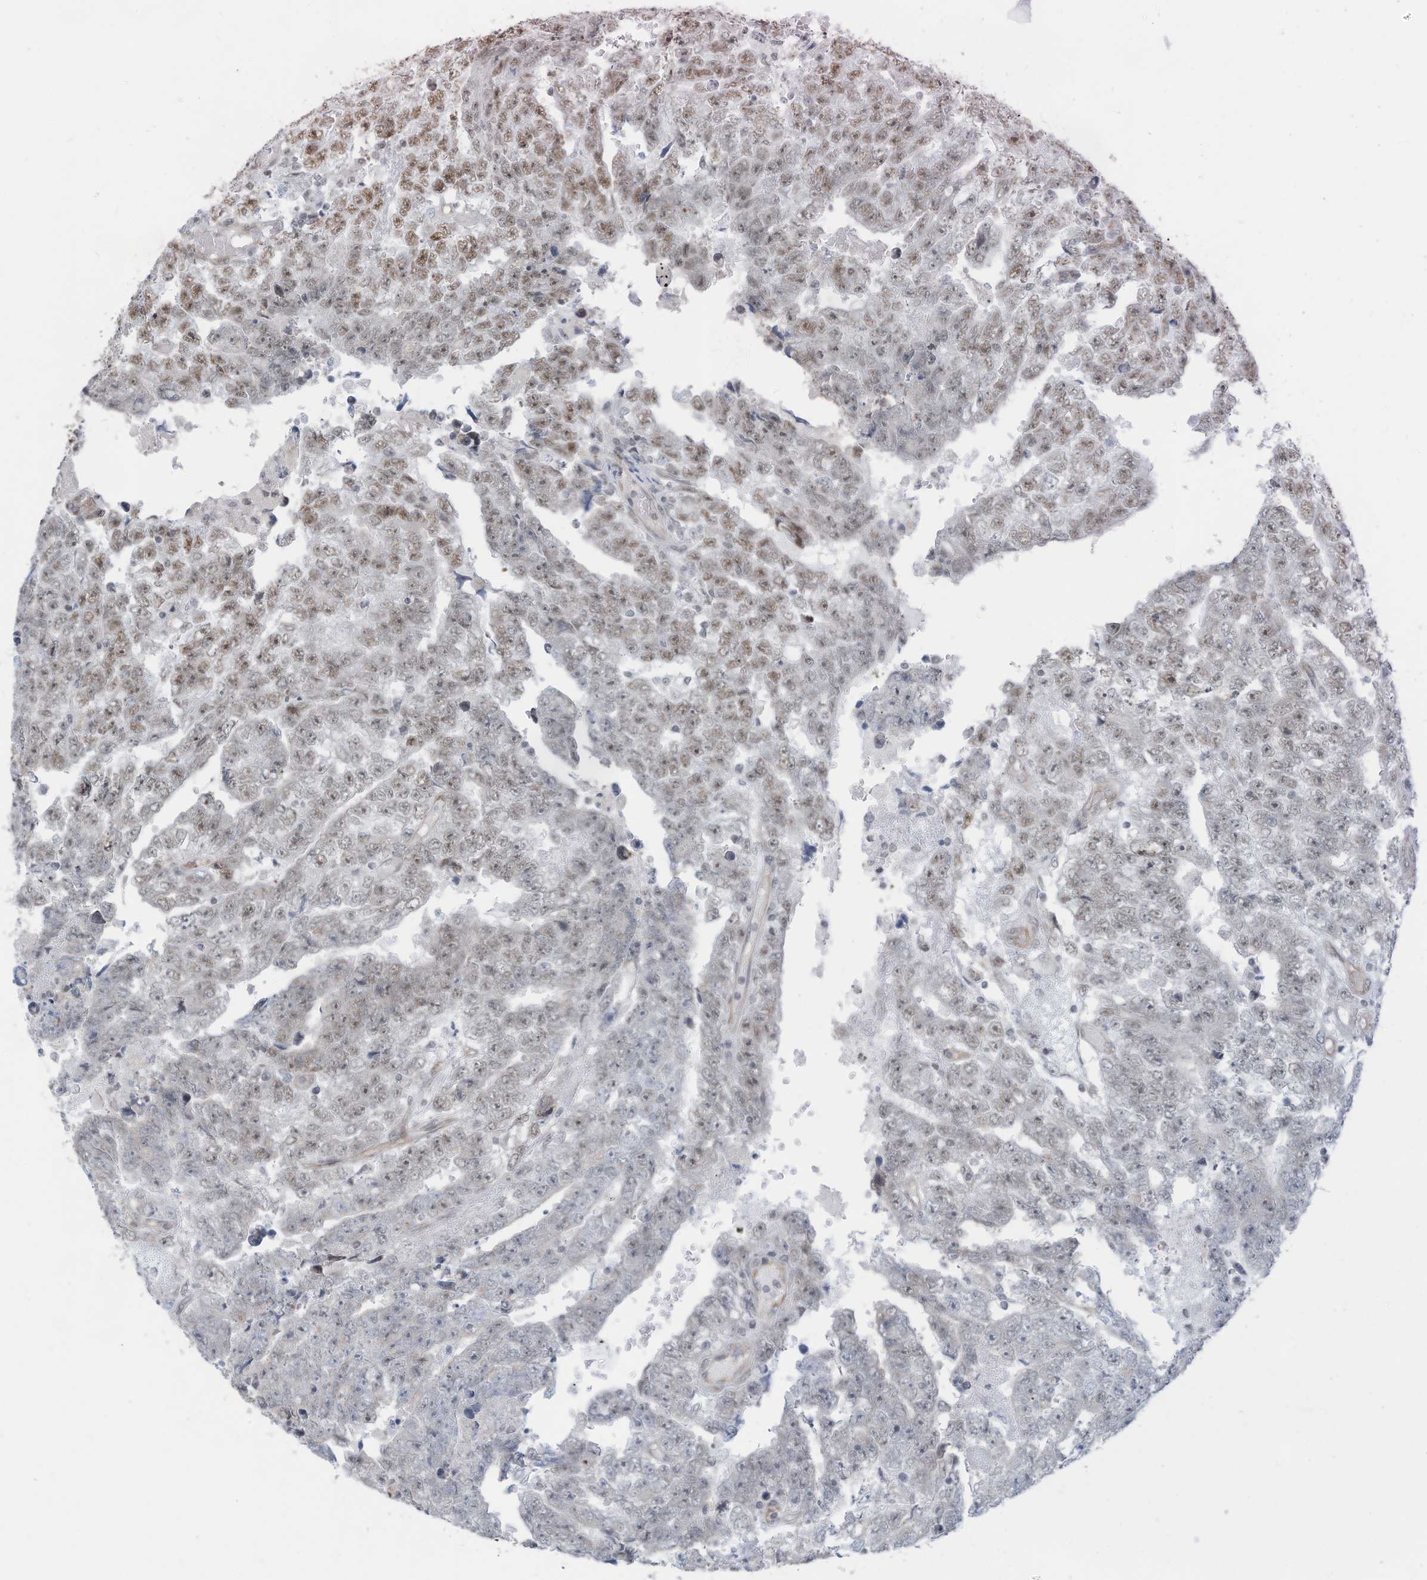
{"staining": {"intensity": "moderate", "quantity": "<25%", "location": "nuclear"}, "tissue": "testis cancer", "cell_type": "Tumor cells", "image_type": "cancer", "snomed": [{"axis": "morphology", "description": "Carcinoma, Embryonal, NOS"}, {"axis": "topography", "description": "Testis"}], "caption": "Approximately <25% of tumor cells in human testis cancer reveal moderate nuclear protein expression as visualized by brown immunohistochemical staining.", "gene": "SARNP", "patient": {"sex": "male", "age": 25}}